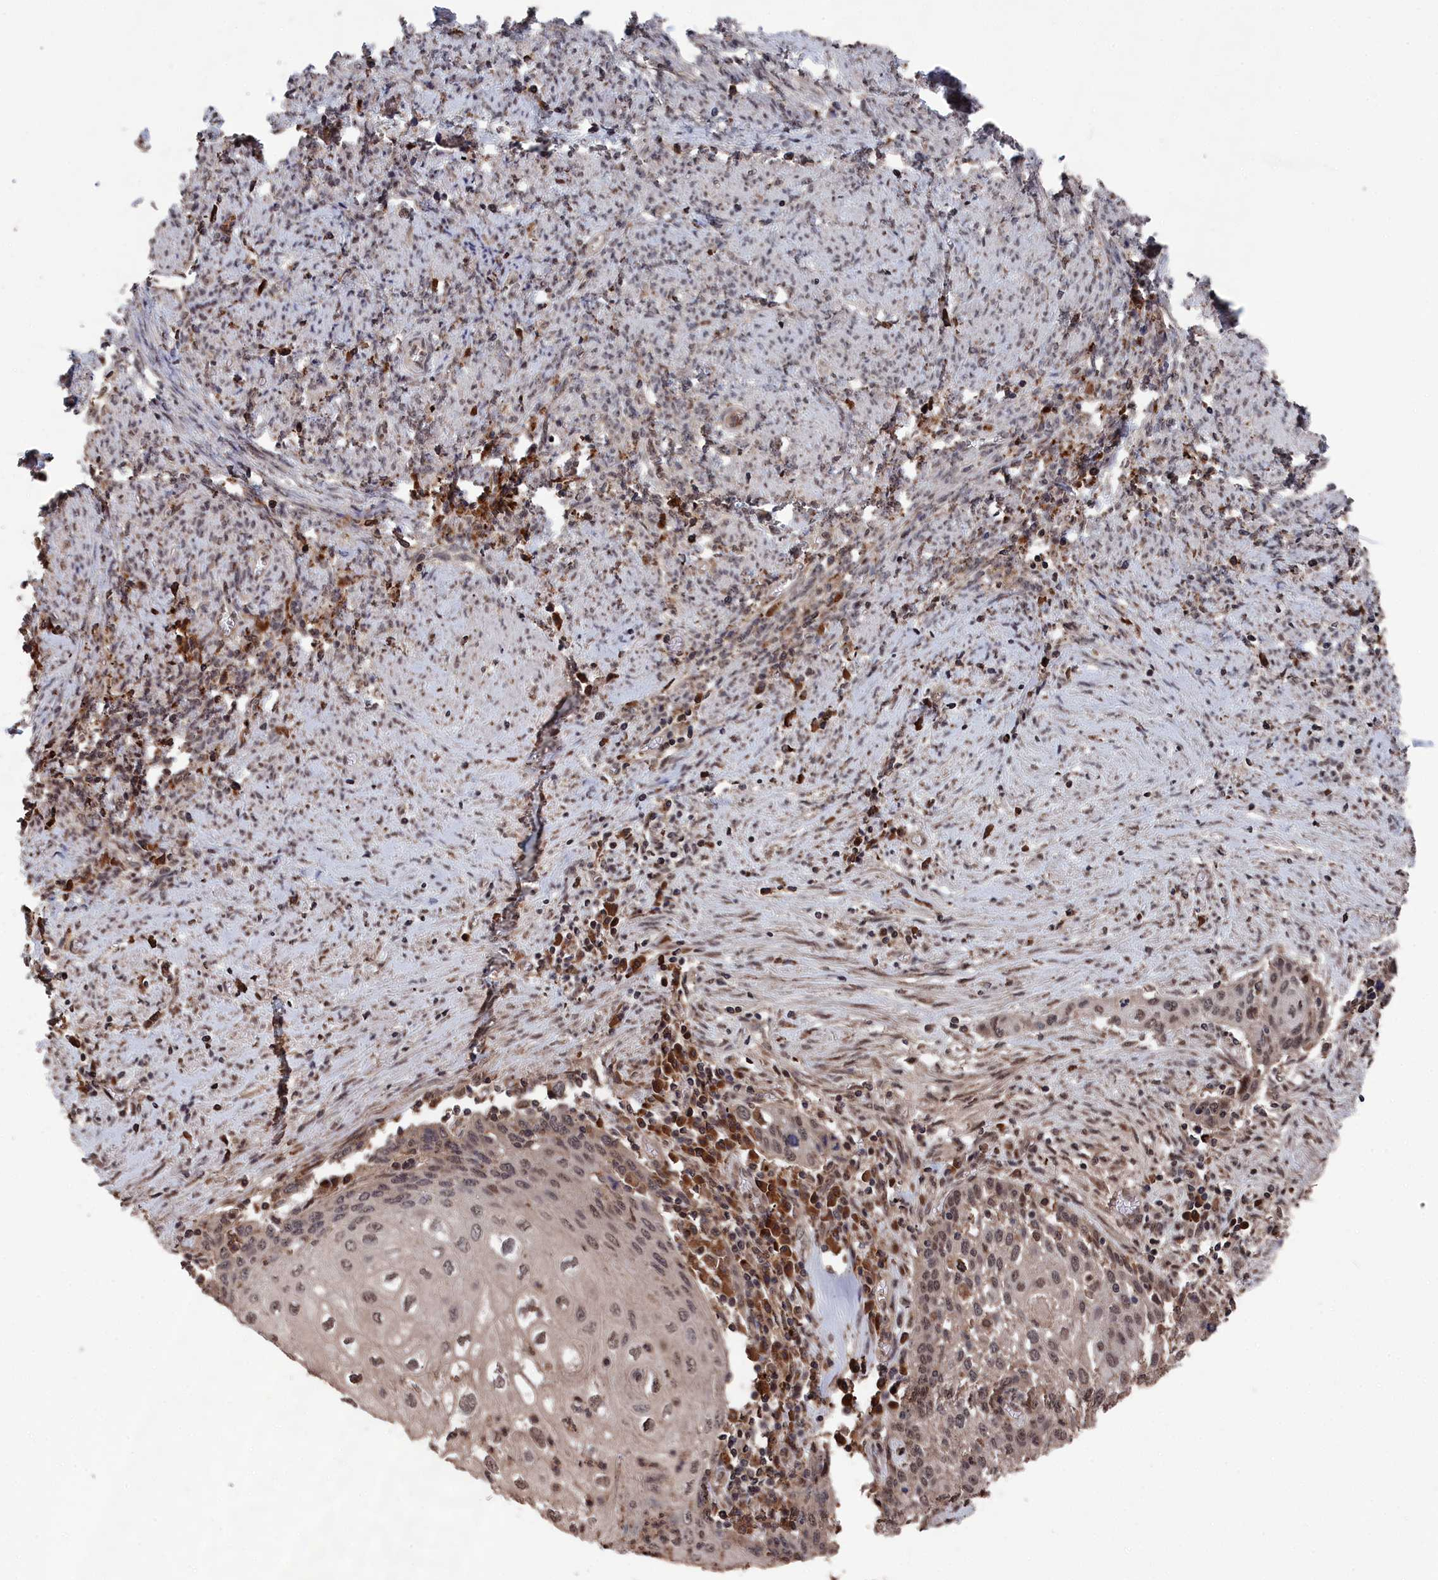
{"staining": {"intensity": "moderate", "quantity": ">75%", "location": "nuclear"}, "tissue": "cervical cancer", "cell_type": "Tumor cells", "image_type": "cancer", "snomed": [{"axis": "morphology", "description": "Squamous cell carcinoma, NOS"}, {"axis": "topography", "description": "Cervix"}], "caption": "A photomicrograph of cervical cancer (squamous cell carcinoma) stained for a protein shows moderate nuclear brown staining in tumor cells.", "gene": "CEACAM21", "patient": {"sex": "female", "age": 67}}